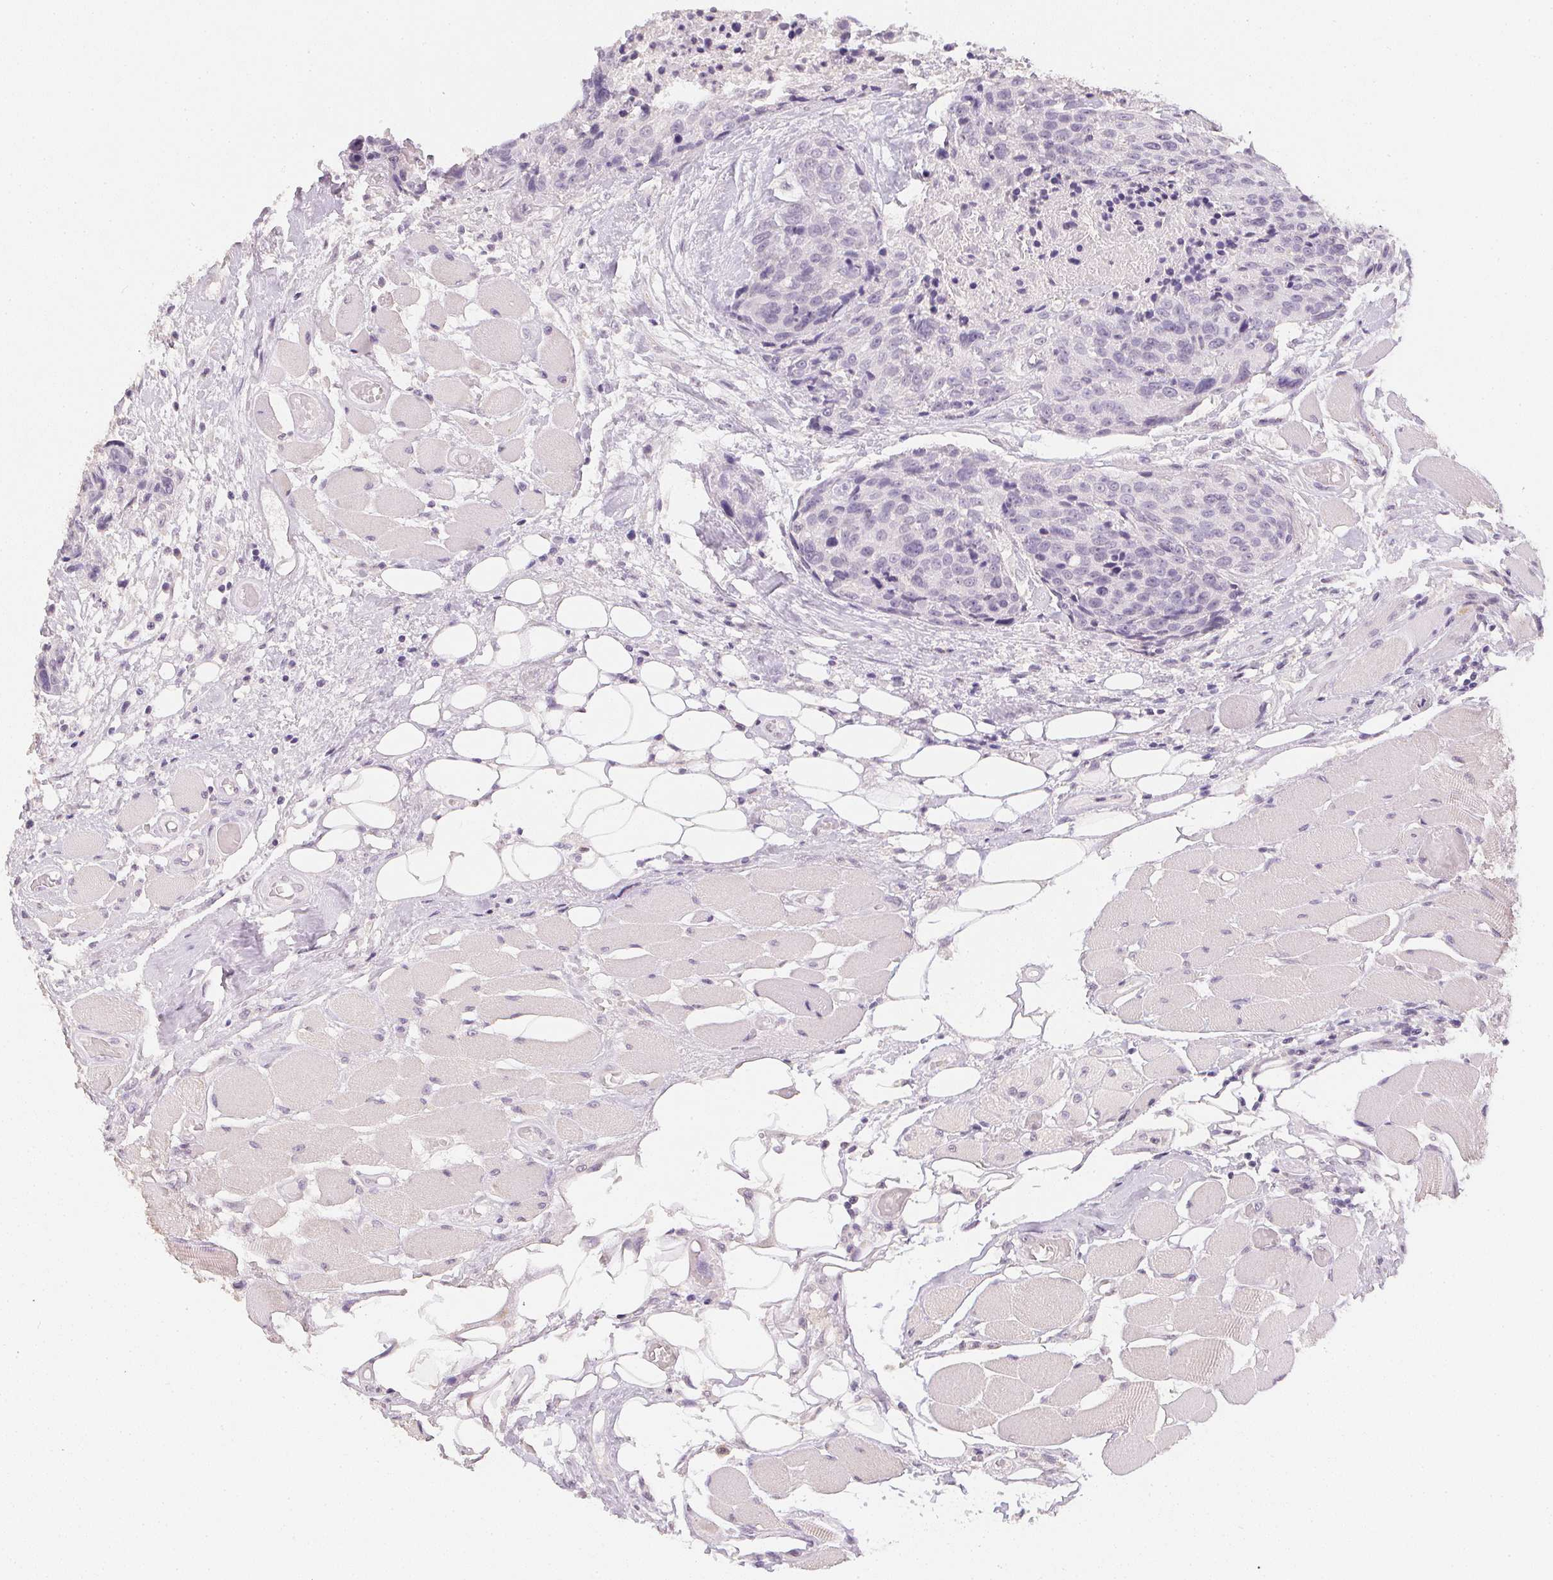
{"staining": {"intensity": "negative", "quantity": "none", "location": "none"}, "tissue": "head and neck cancer", "cell_type": "Tumor cells", "image_type": "cancer", "snomed": [{"axis": "morphology", "description": "Squamous cell carcinoma, NOS"}, {"axis": "topography", "description": "Oral tissue"}, {"axis": "topography", "description": "Head-Neck"}], "caption": "This is a micrograph of immunohistochemistry (IHC) staining of head and neck cancer (squamous cell carcinoma), which shows no positivity in tumor cells.", "gene": "PPY", "patient": {"sex": "male", "age": 64}}